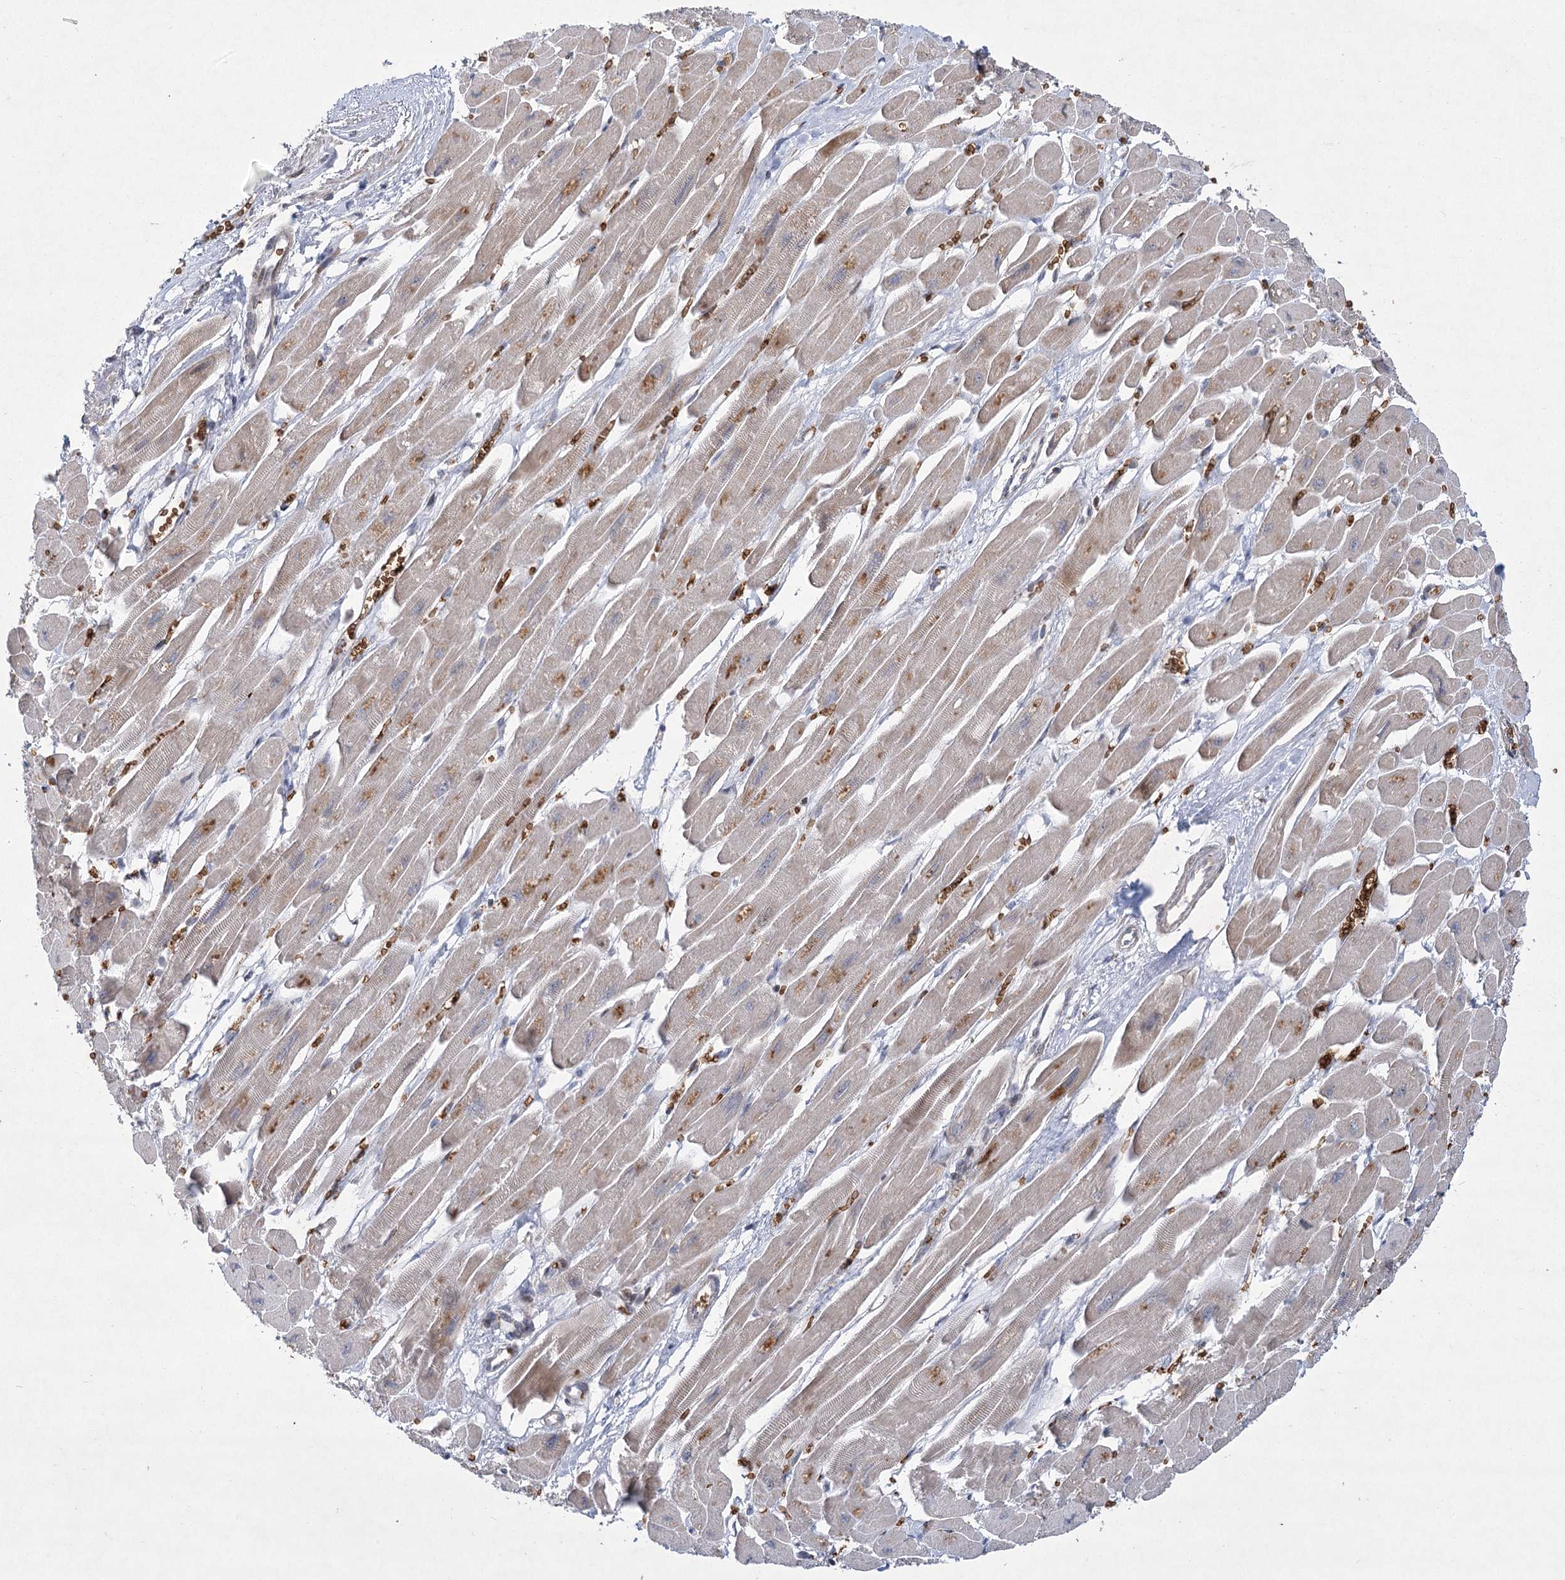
{"staining": {"intensity": "weak", "quantity": ">75%", "location": "cytoplasmic/membranous"}, "tissue": "heart muscle", "cell_type": "Cardiomyocytes", "image_type": "normal", "snomed": [{"axis": "morphology", "description": "Normal tissue, NOS"}, {"axis": "topography", "description": "Heart"}], "caption": "Immunohistochemistry histopathology image of normal heart muscle: heart muscle stained using IHC displays low levels of weak protein expression localized specifically in the cytoplasmic/membranous of cardiomyocytes, appearing as a cytoplasmic/membranous brown color.", "gene": "NSMCE4A", "patient": {"sex": "female", "age": 54}}